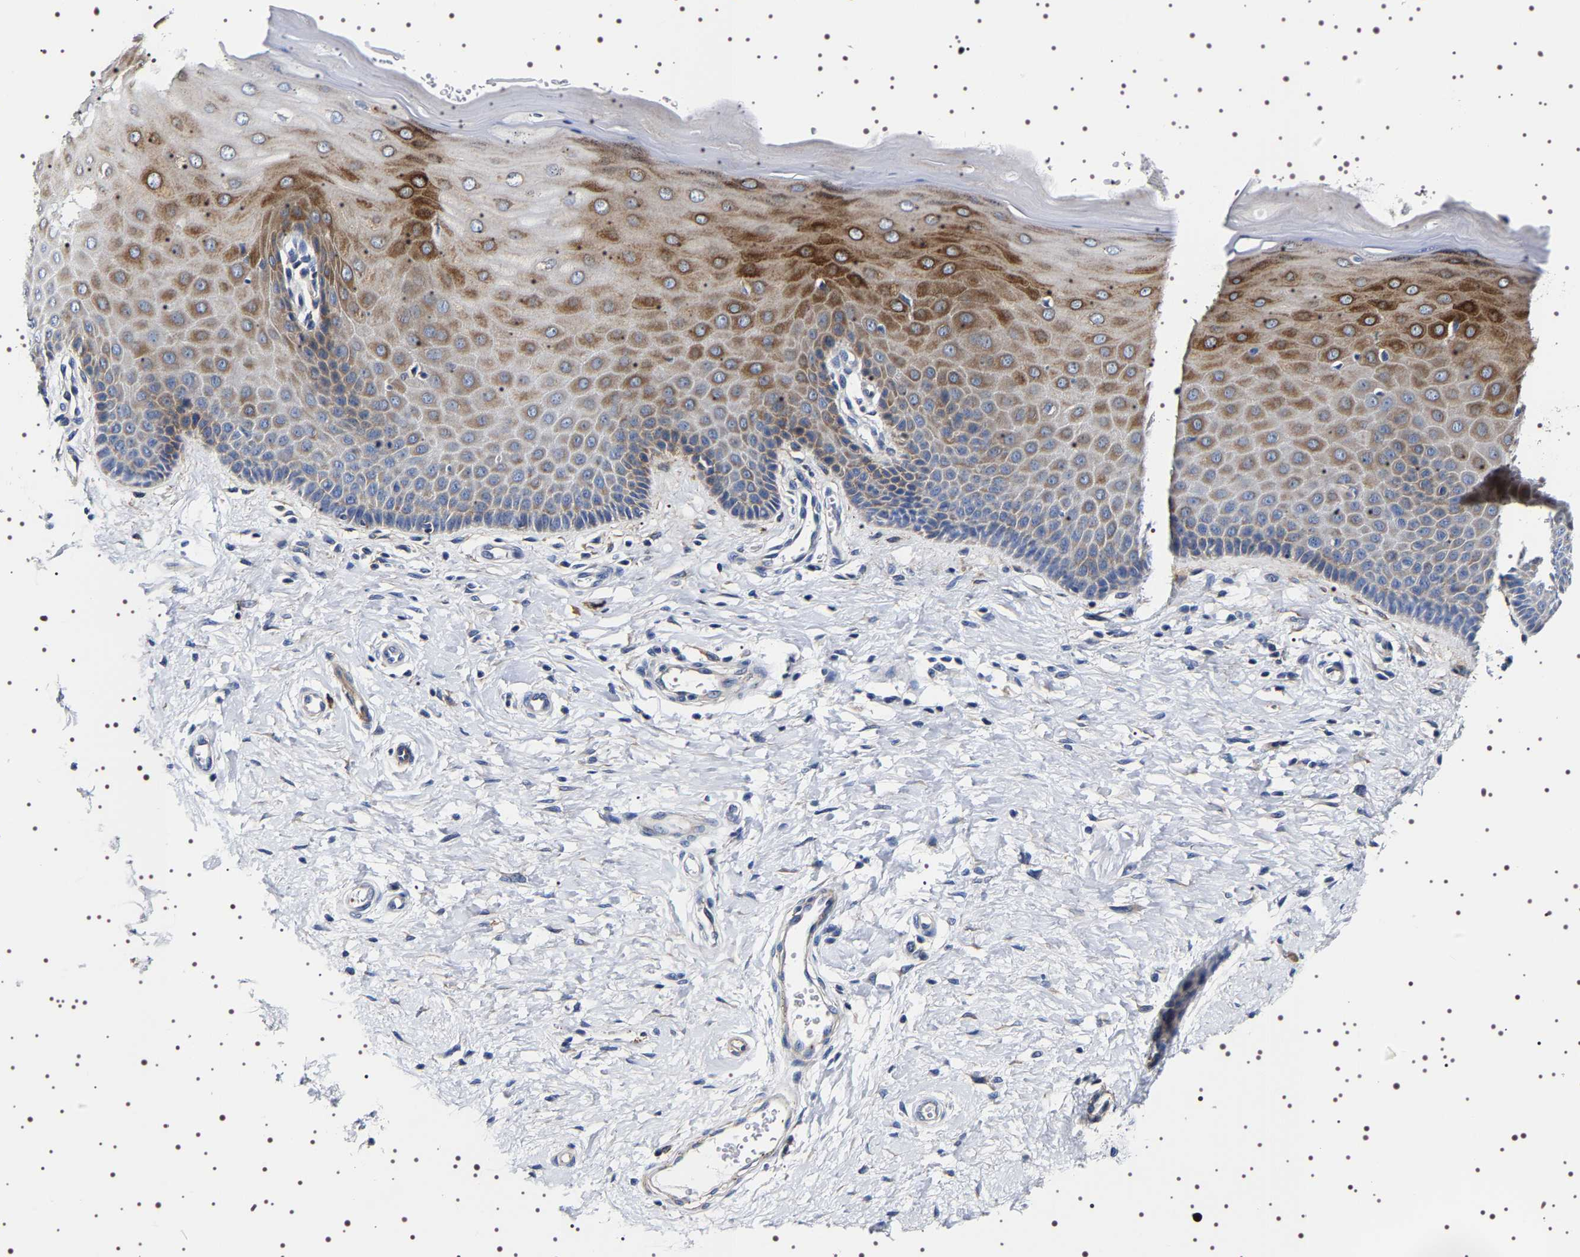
{"staining": {"intensity": "moderate", "quantity": ">75%", "location": "cytoplasmic/membranous"}, "tissue": "cervix", "cell_type": "Glandular cells", "image_type": "normal", "snomed": [{"axis": "morphology", "description": "Normal tissue, NOS"}, {"axis": "topography", "description": "Cervix"}], "caption": "An image of cervix stained for a protein reveals moderate cytoplasmic/membranous brown staining in glandular cells. The staining is performed using DAB brown chromogen to label protein expression. The nuclei are counter-stained blue using hematoxylin.", "gene": "SQLE", "patient": {"sex": "female", "age": 55}}